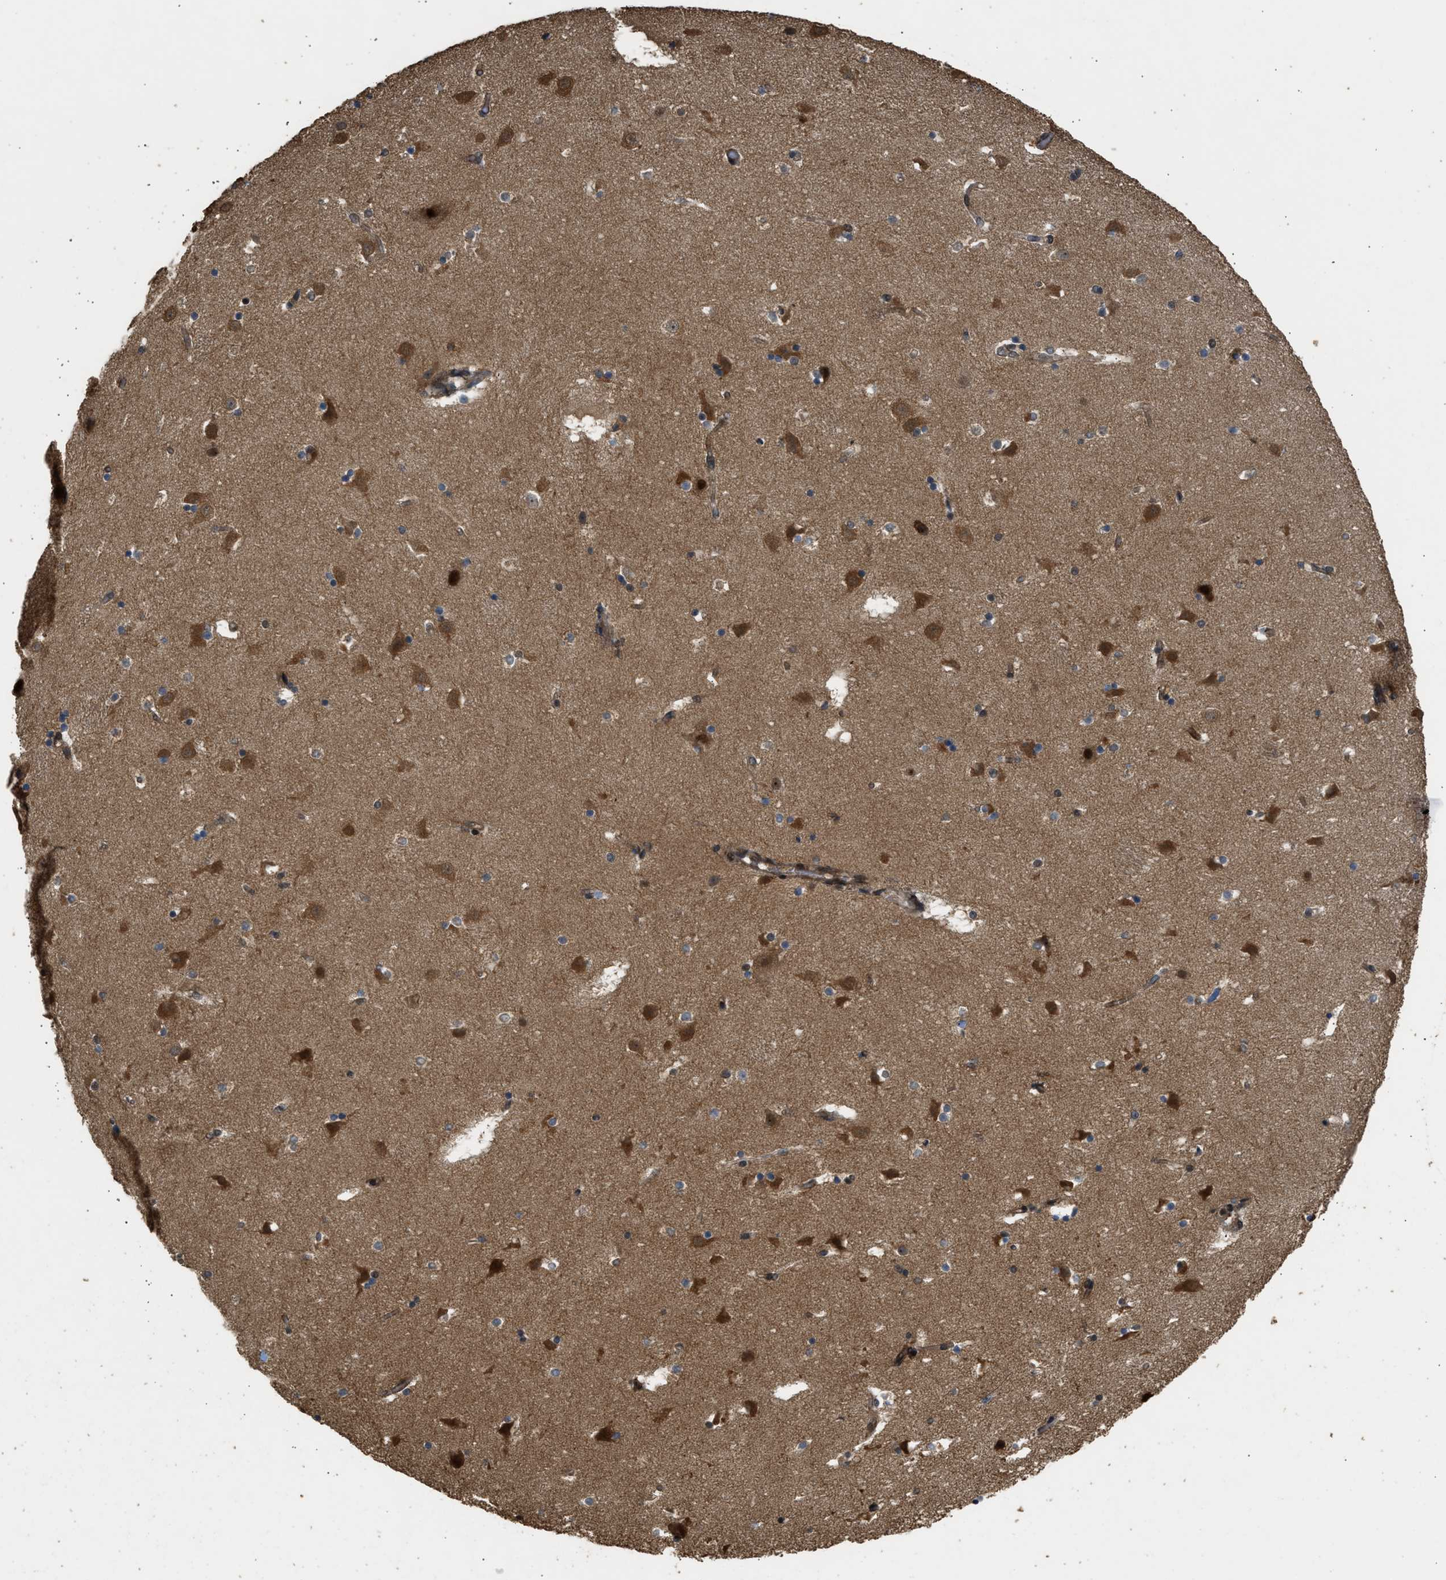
{"staining": {"intensity": "moderate", "quantity": "<25%", "location": "cytoplasmic/membranous,nuclear"}, "tissue": "caudate", "cell_type": "Glial cells", "image_type": "normal", "snomed": [{"axis": "morphology", "description": "Normal tissue, NOS"}, {"axis": "topography", "description": "Lateral ventricle wall"}], "caption": "Immunohistochemical staining of unremarkable caudate displays low levels of moderate cytoplasmic/membranous,nuclear staining in about <25% of glial cells. The protein is shown in brown color, while the nuclei are stained blue.", "gene": "GET1", "patient": {"sex": "male", "age": 45}}